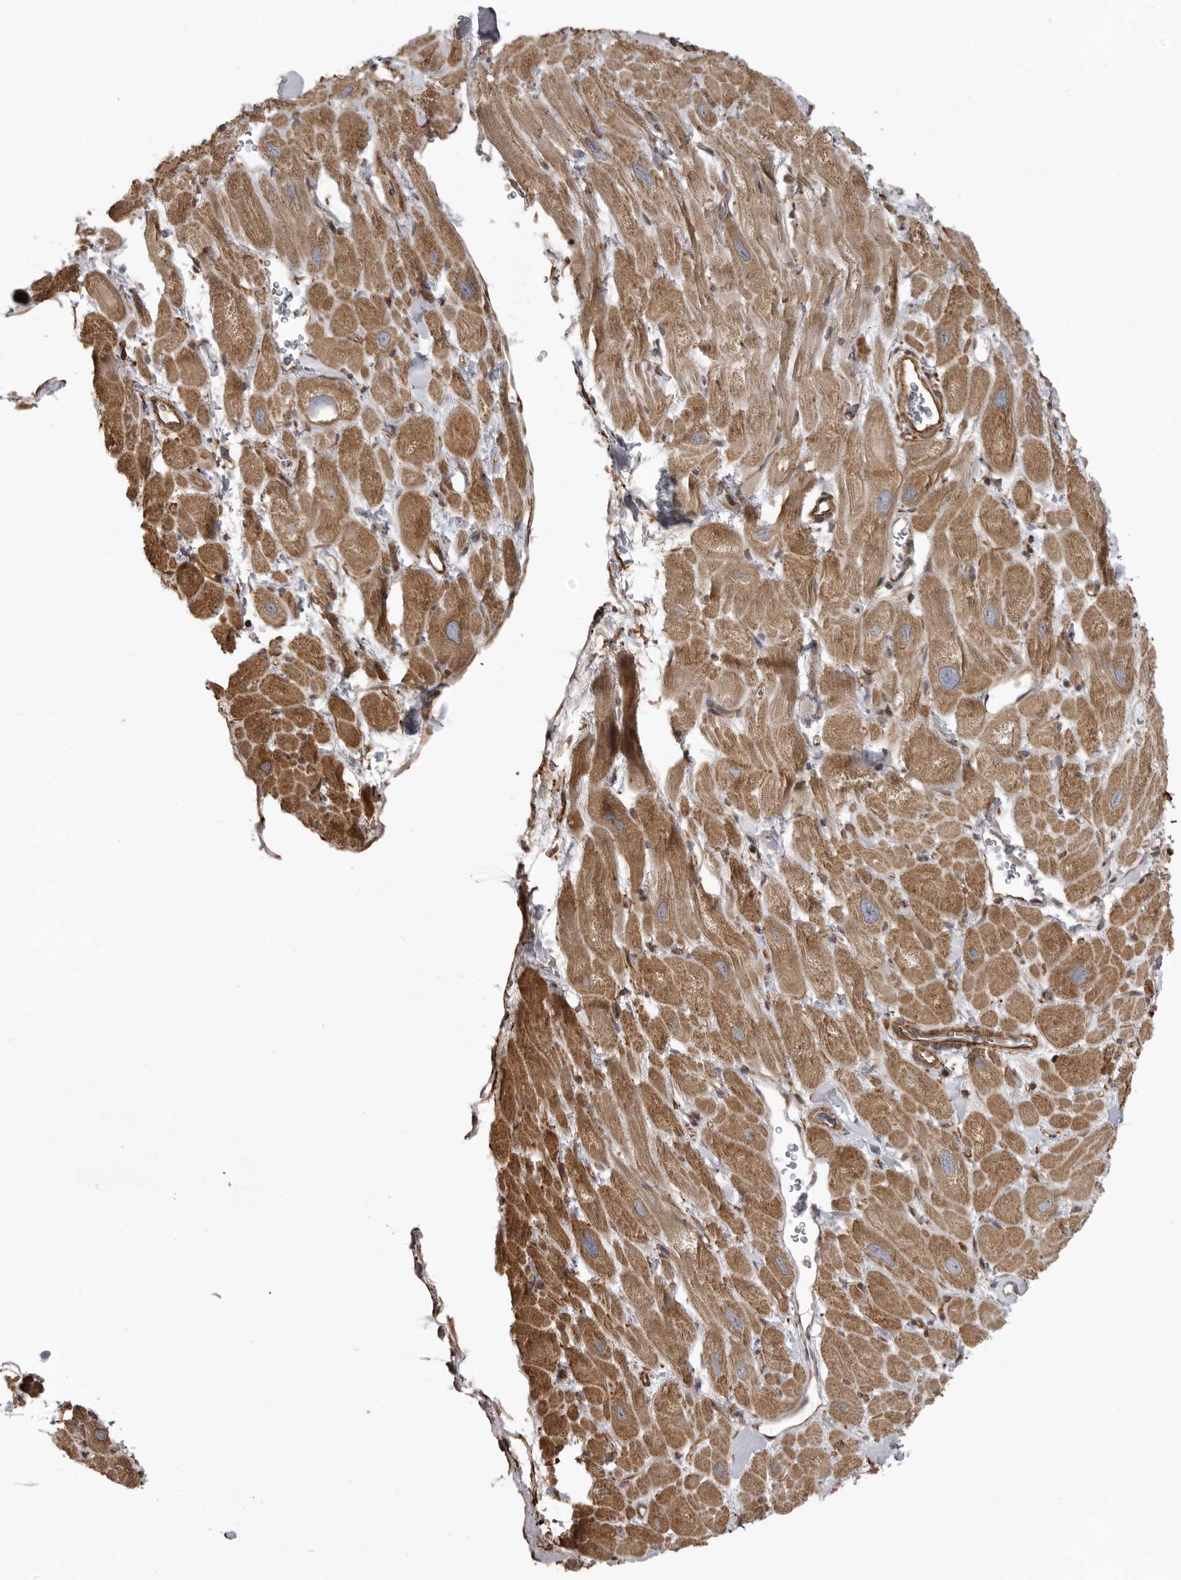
{"staining": {"intensity": "moderate", "quantity": ">75%", "location": "cytoplasmic/membranous"}, "tissue": "heart muscle", "cell_type": "Cardiomyocytes", "image_type": "normal", "snomed": [{"axis": "morphology", "description": "Normal tissue, NOS"}, {"axis": "topography", "description": "Heart"}], "caption": "The histopathology image shows a brown stain indicating the presence of a protein in the cytoplasmic/membranous of cardiomyocytes in heart muscle.", "gene": "ZNRF1", "patient": {"sex": "male", "age": 49}}